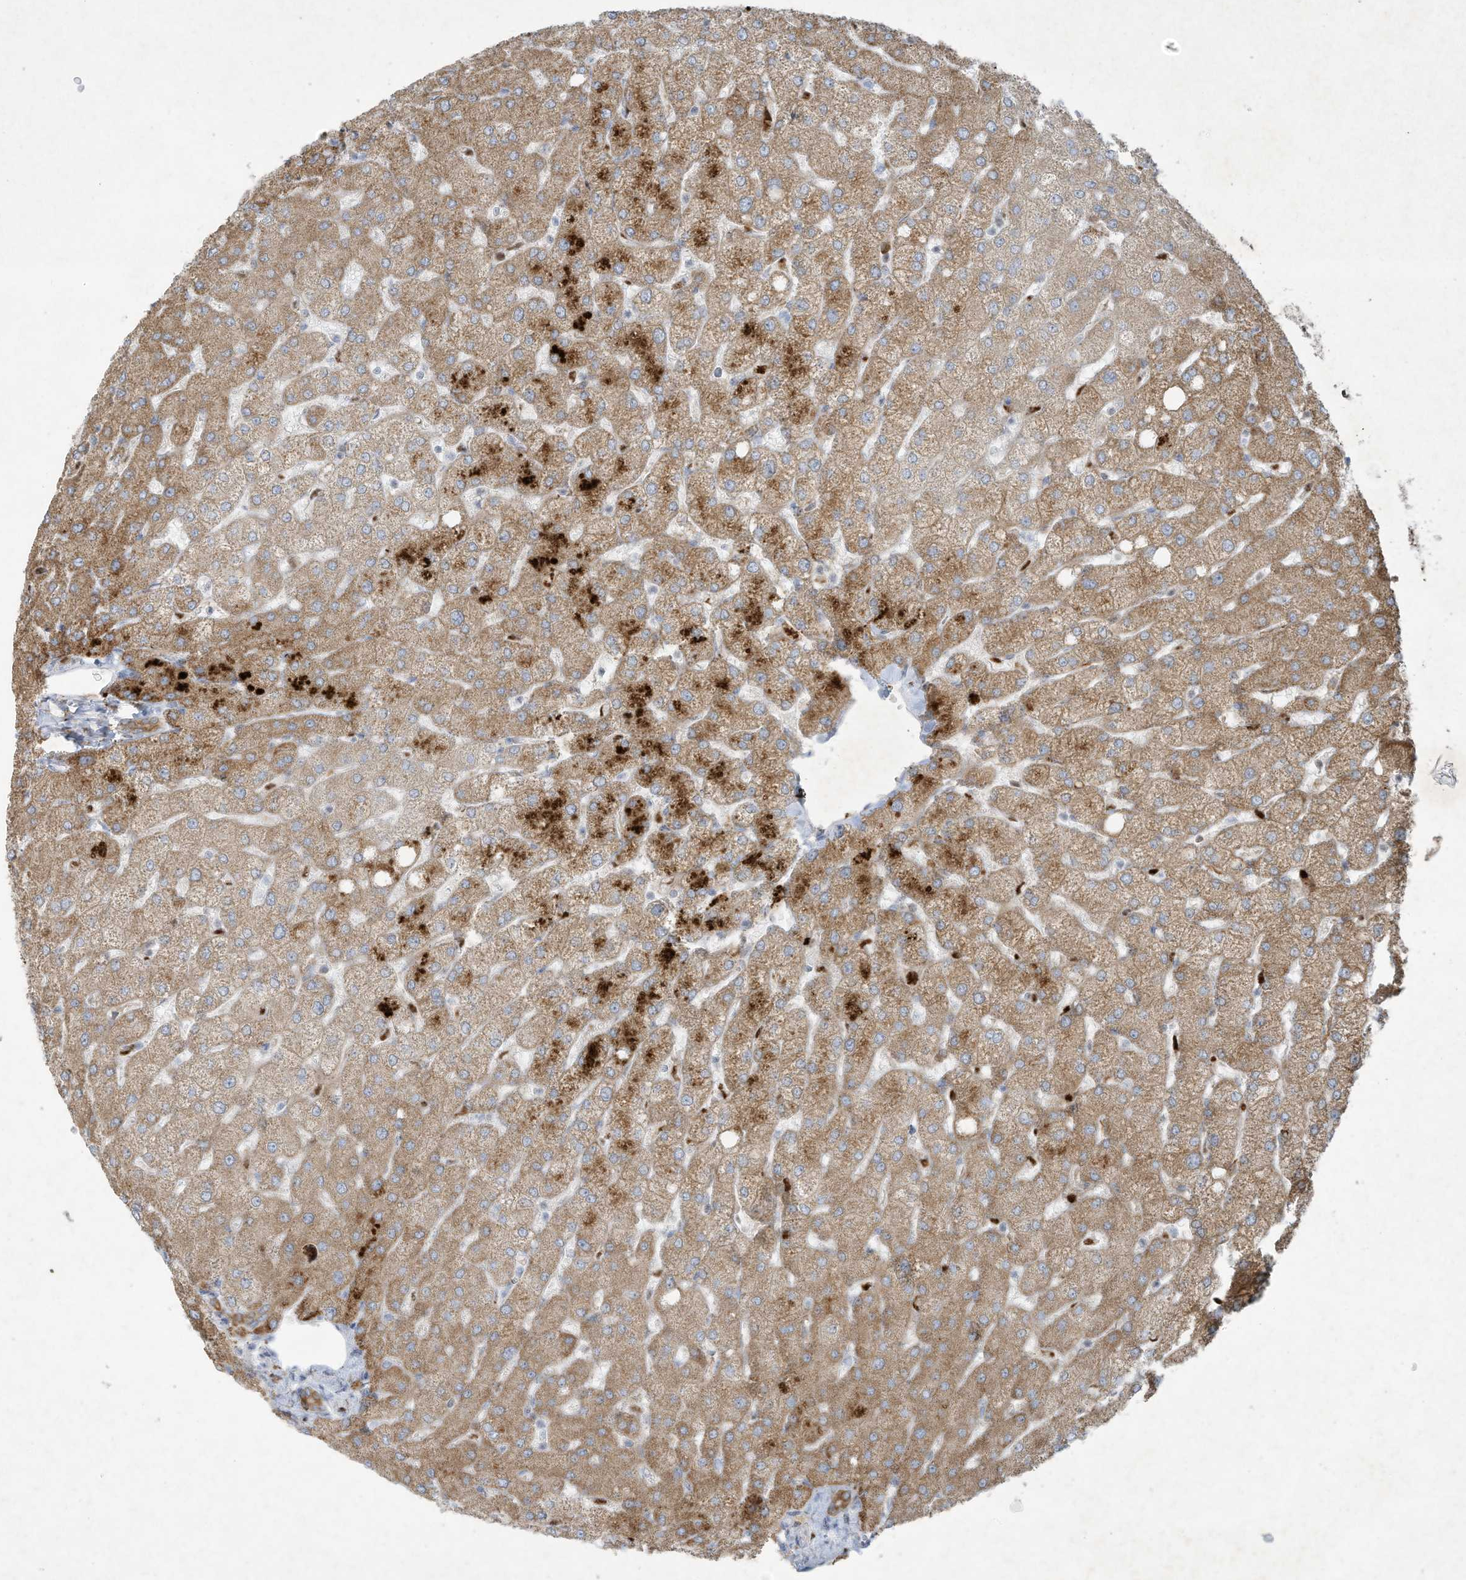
{"staining": {"intensity": "moderate", "quantity": ">75%", "location": "cytoplasmic/membranous"}, "tissue": "liver", "cell_type": "Cholangiocytes", "image_type": "normal", "snomed": [{"axis": "morphology", "description": "Normal tissue, NOS"}, {"axis": "topography", "description": "Liver"}], "caption": "This image reveals IHC staining of normal human liver, with medium moderate cytoplasmic/membranous positivity in approximately >75% of cholangiocytes.", "gene": "TUBE1", "patient": {"sex": "female", "age": 54}}